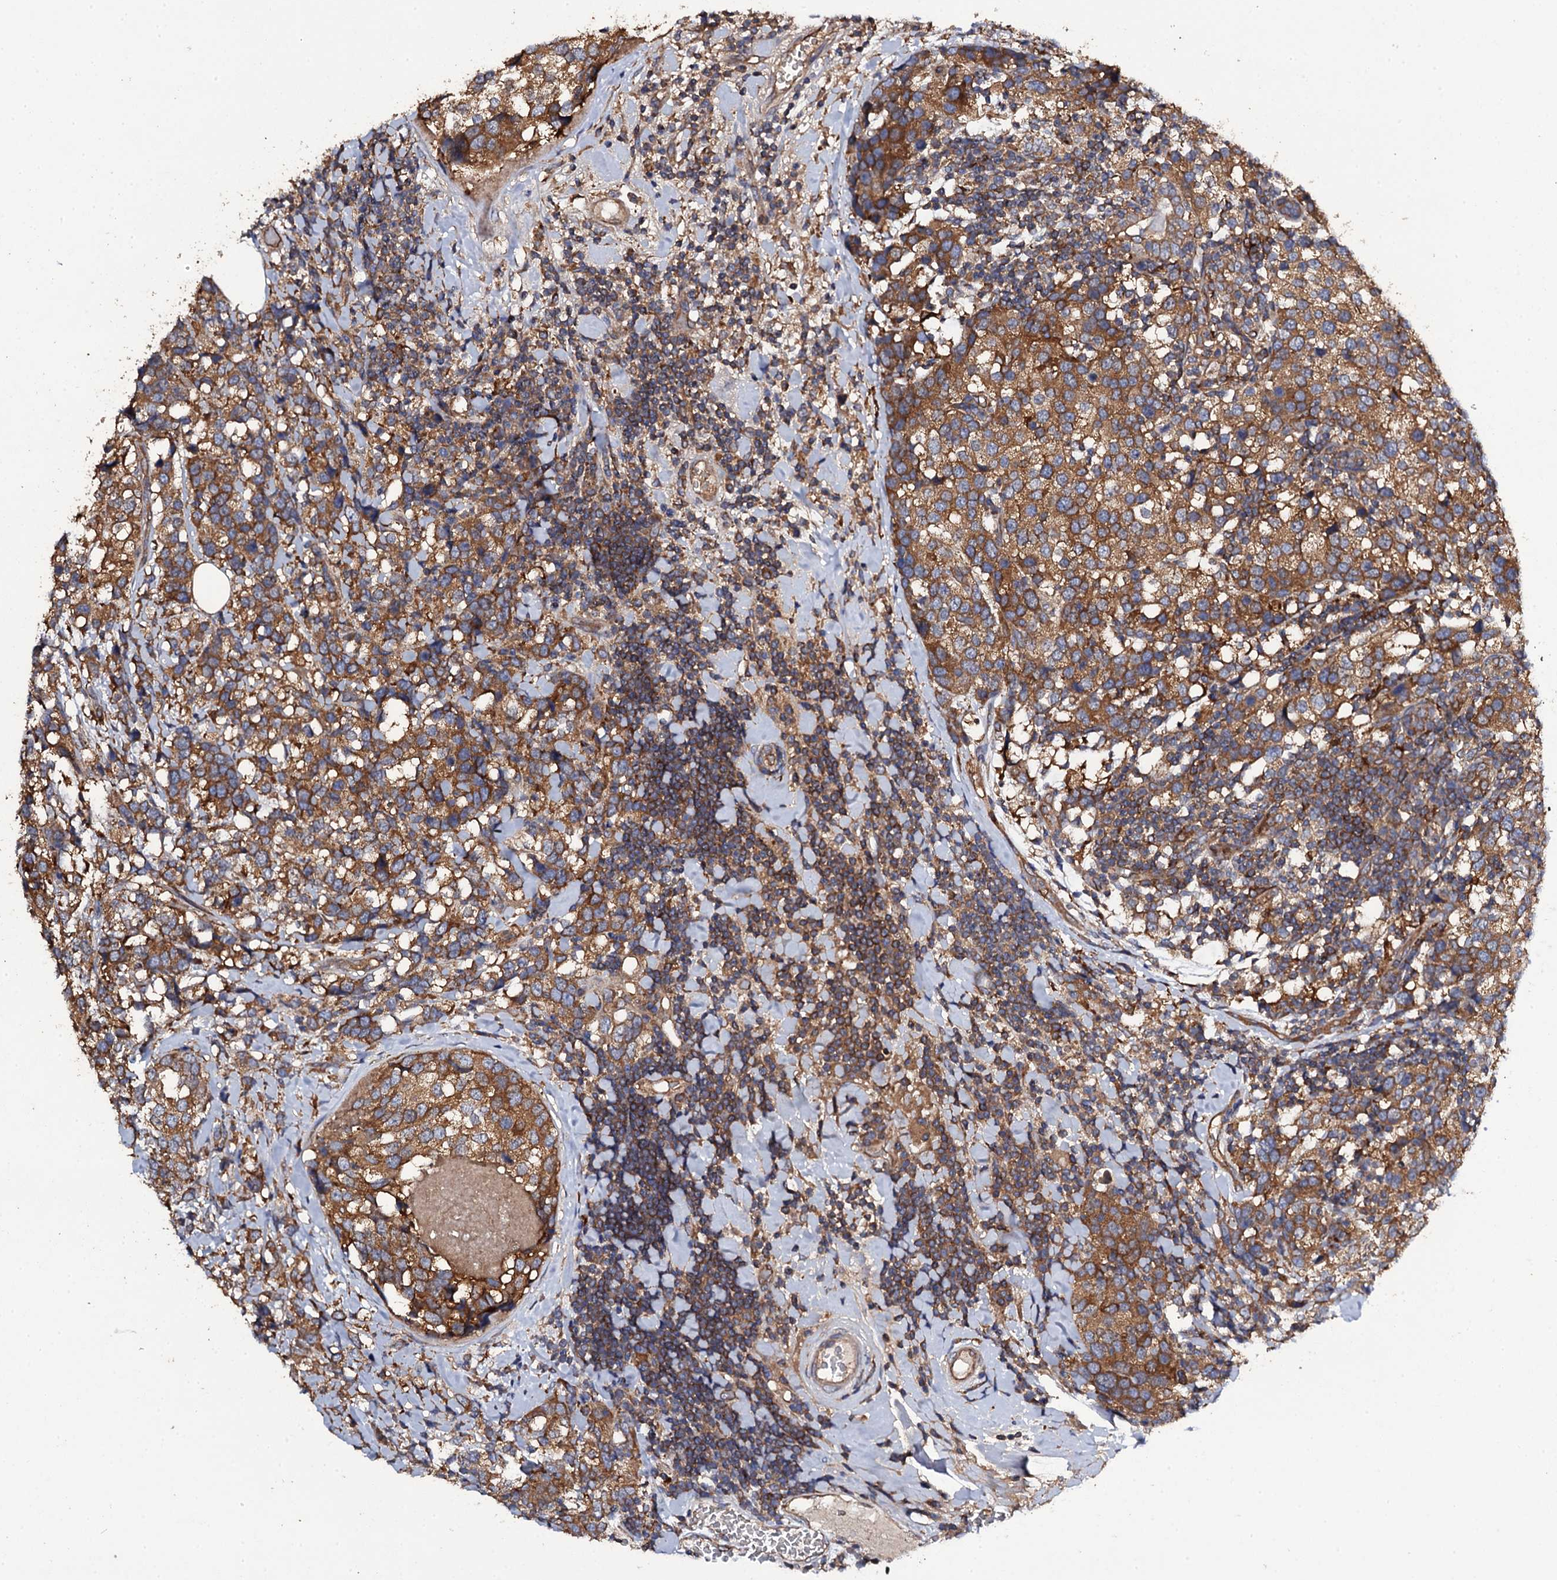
{"staining": {"intensity": "strong", "quantity": ">75%", "location": "cytoplasmic/membranous"}, "tissue": "breast cancer", "cell_type": "Tumor cells", "image_type": "cancer", "snomed": [{"axis": "morphology", "description": "Lobular carcinoma"}, {"axis": "topography", "description": "Breast"}], "caption": "Tumor cells display strong cytoplasmic/membranous expression in approximately >75% of cells in lobular carcinoma (breast).", "gene": "TTC23", "patient": {"sex": "female", "age": 59}}